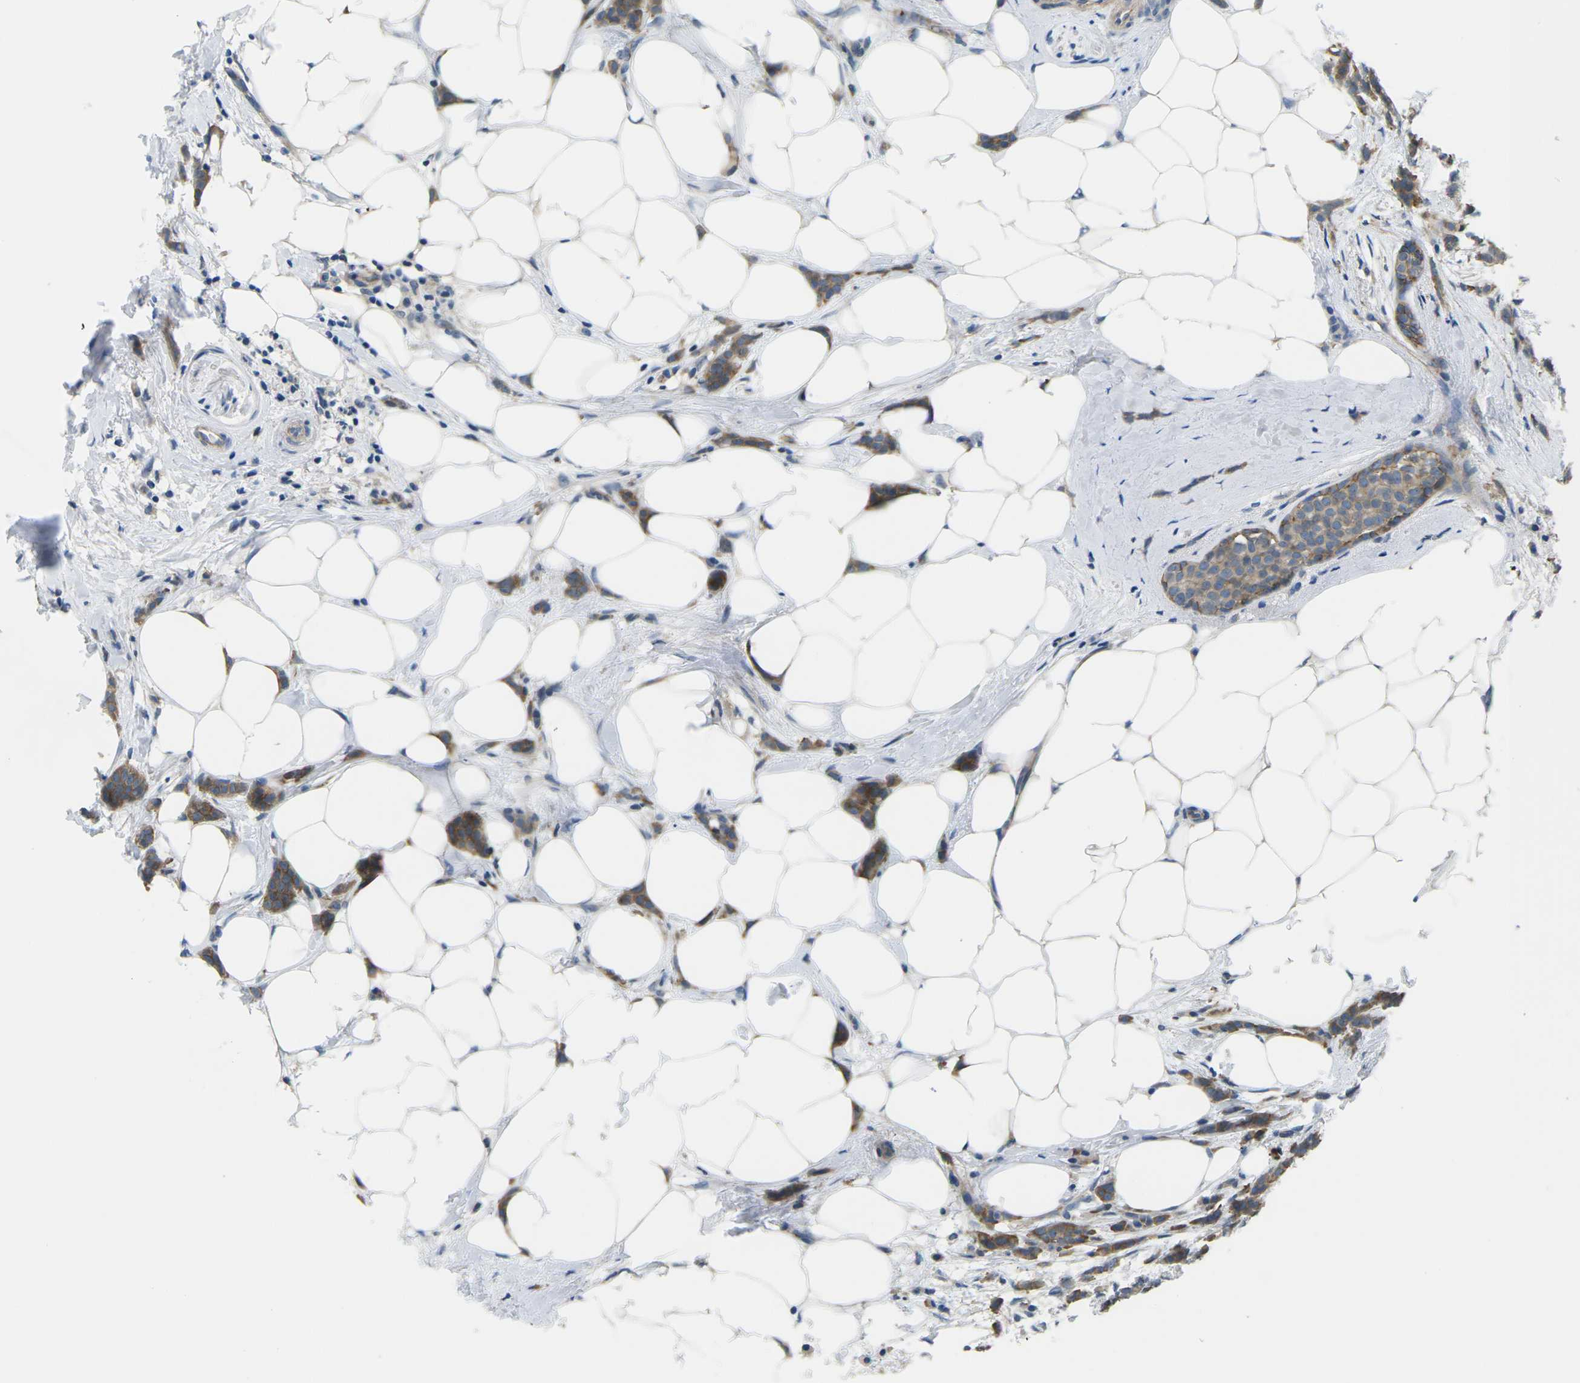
{"staining": {"intensity": "moderate", "quantity": ">75%", "location": "cytoplasmic/membranous"}, "tissue": "breast cancer", "cell_type": "Tumor cells", "image_type": "cancer", "snomed": [{"axis": "morphology", "description": "Lobular carcinoma, in situ"}, {"axis": "morphology", "description": "Lobular carcinoma"}, {"axis": "topography", "description": "Breast"}], "caption": "This histopathology image exhibits IHC staining of lobular carcinoma (breast), with medium moderate cytoplasmic/membranous positivity in about >75% of tumor cells.", "gene": "CTNND1", "patient": {"sex": "female", "age": 41}}